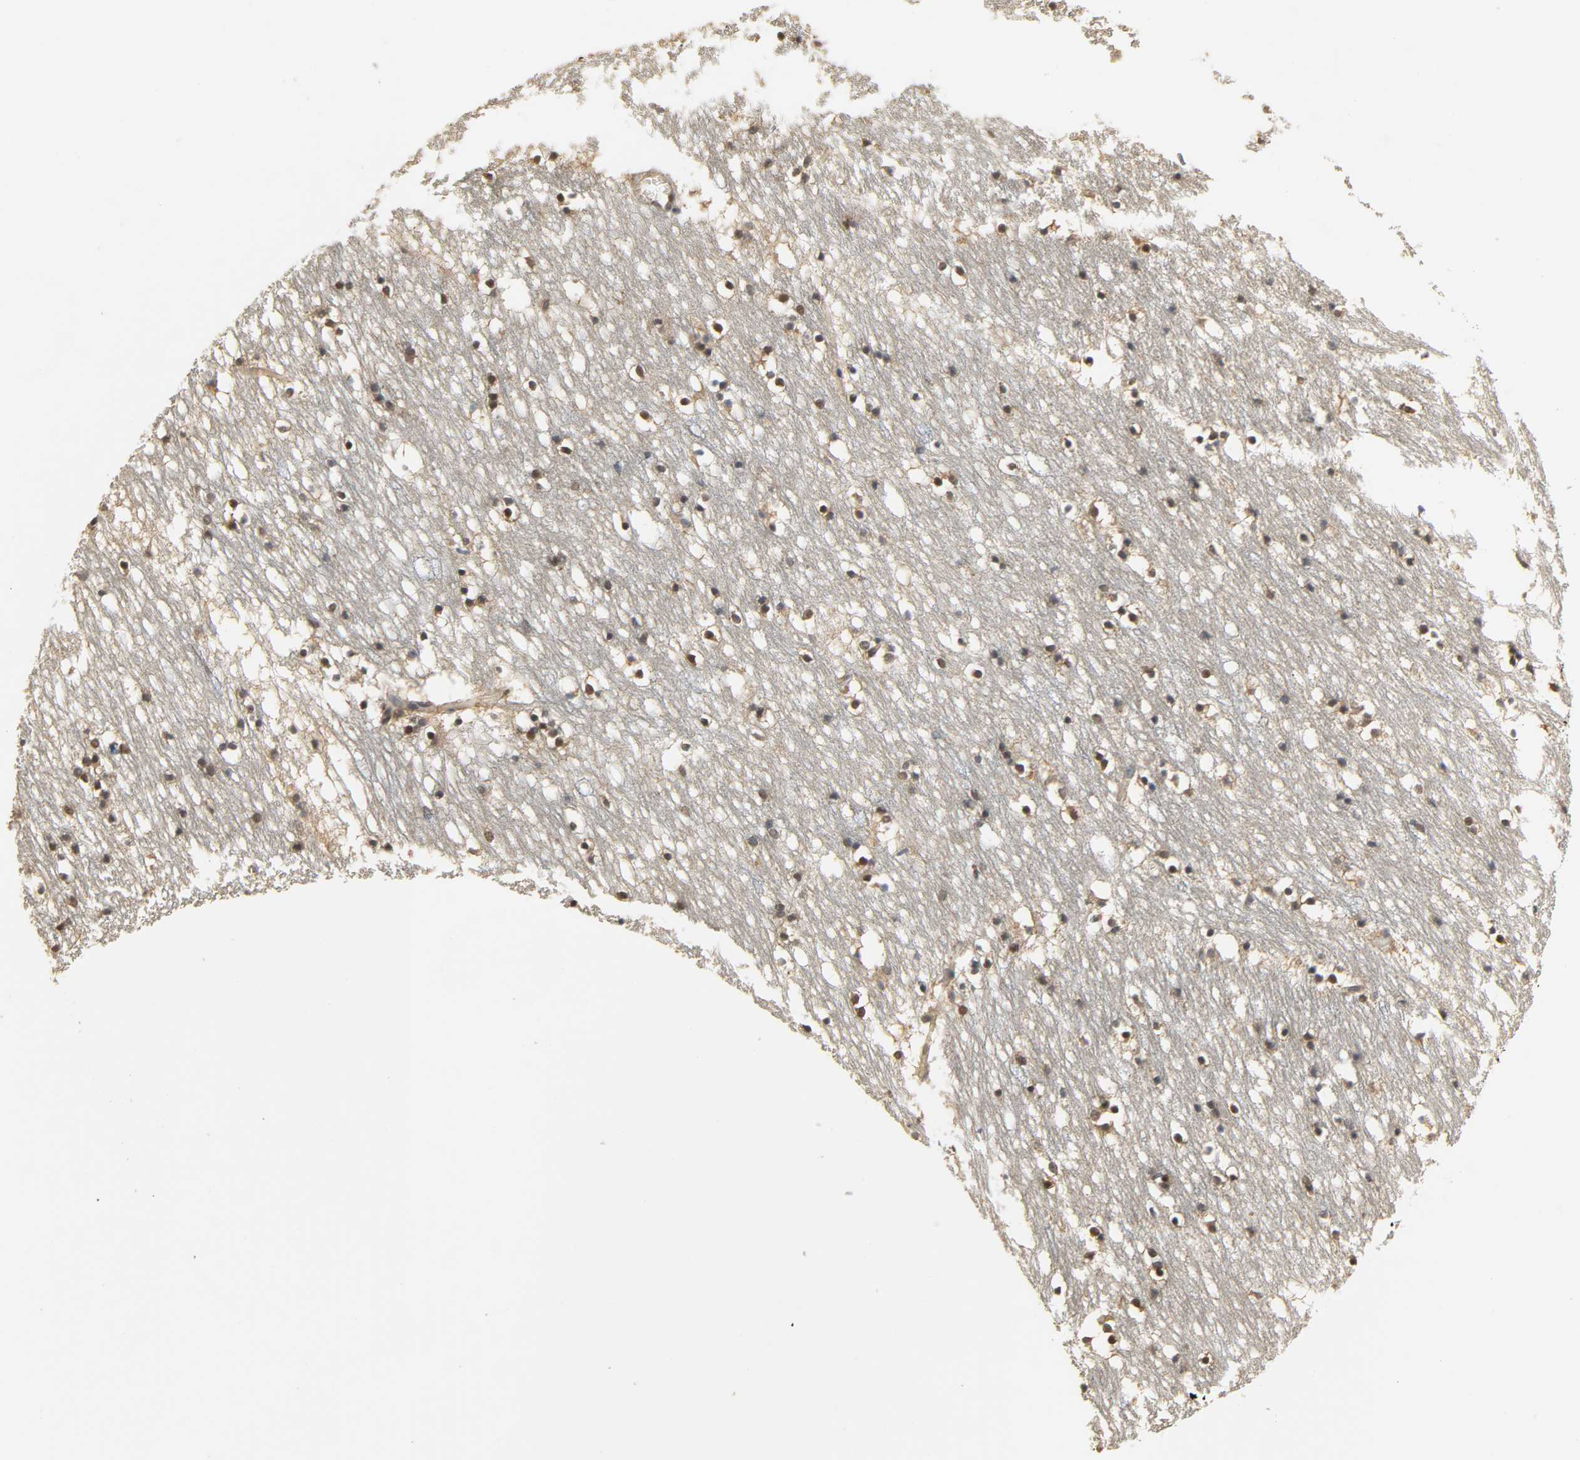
{"staining": {"intensity": "moderate", "quantity": "25%-75%", "location": "nuclear"}, "tissue": "caudate", "cell_type": "Glial cells", "image_type": "normal", "snomed": [{"axis": "morphology", "description": "Normal tissue, NOS"}, {"axis": "topography", "description": "Lateral ventricle wall"}], "caption": "Brown immunohistochemical staining in unremarkable human caudate demonstrates moderate nuclear expression in approximately 25%-75% of glial cells. The protein is stained brown, and the nuclei are stained in blue (DAB (3,3'-diaminobenzidine) IHC with brightfield microscopy, high magnification).", "gene": "ZFPM2", "patient": {"sex": "male", "age": 45}}